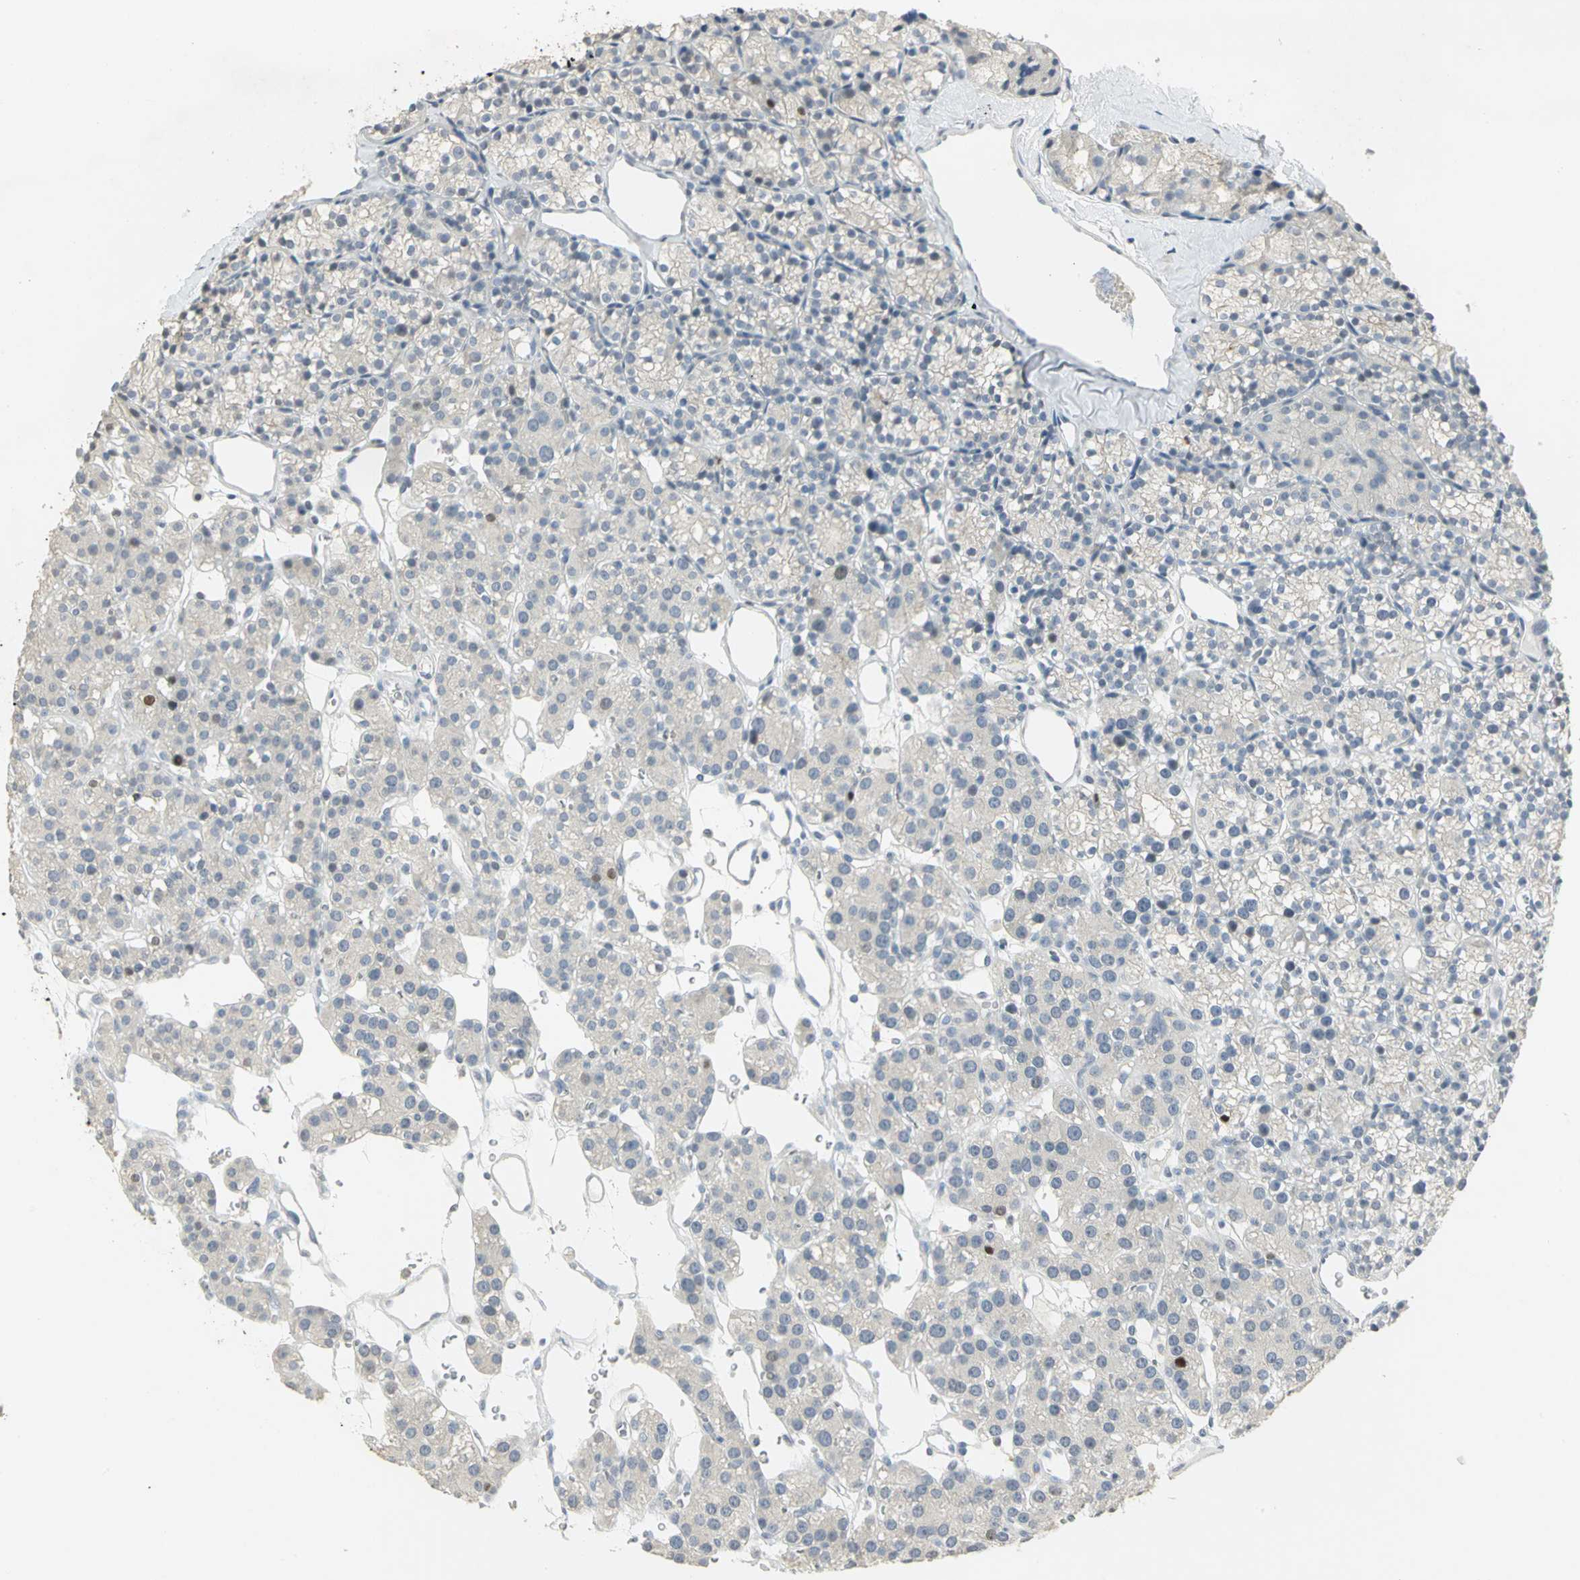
{"staining": {"intensity": "negative", "quantity": "none", "location": "none"}, "tissue": "parathyroid gland", "cell_type": "Glandular cells", "image_type": "normal", "snomed": [{"axis": "morphology", "description": "Normal tissue, NOS"}, {"axis": "topography", "description": "Parathyroid gland"}], "caption": "Protein analysis of benign parathyroid gland displays no significant expression in glandular cells. (Immunohistochemistry (ihc), brightfield microscopy, high magnification).", "gene": "BCL6", "patient": {"sex": "female", "age": 64}}